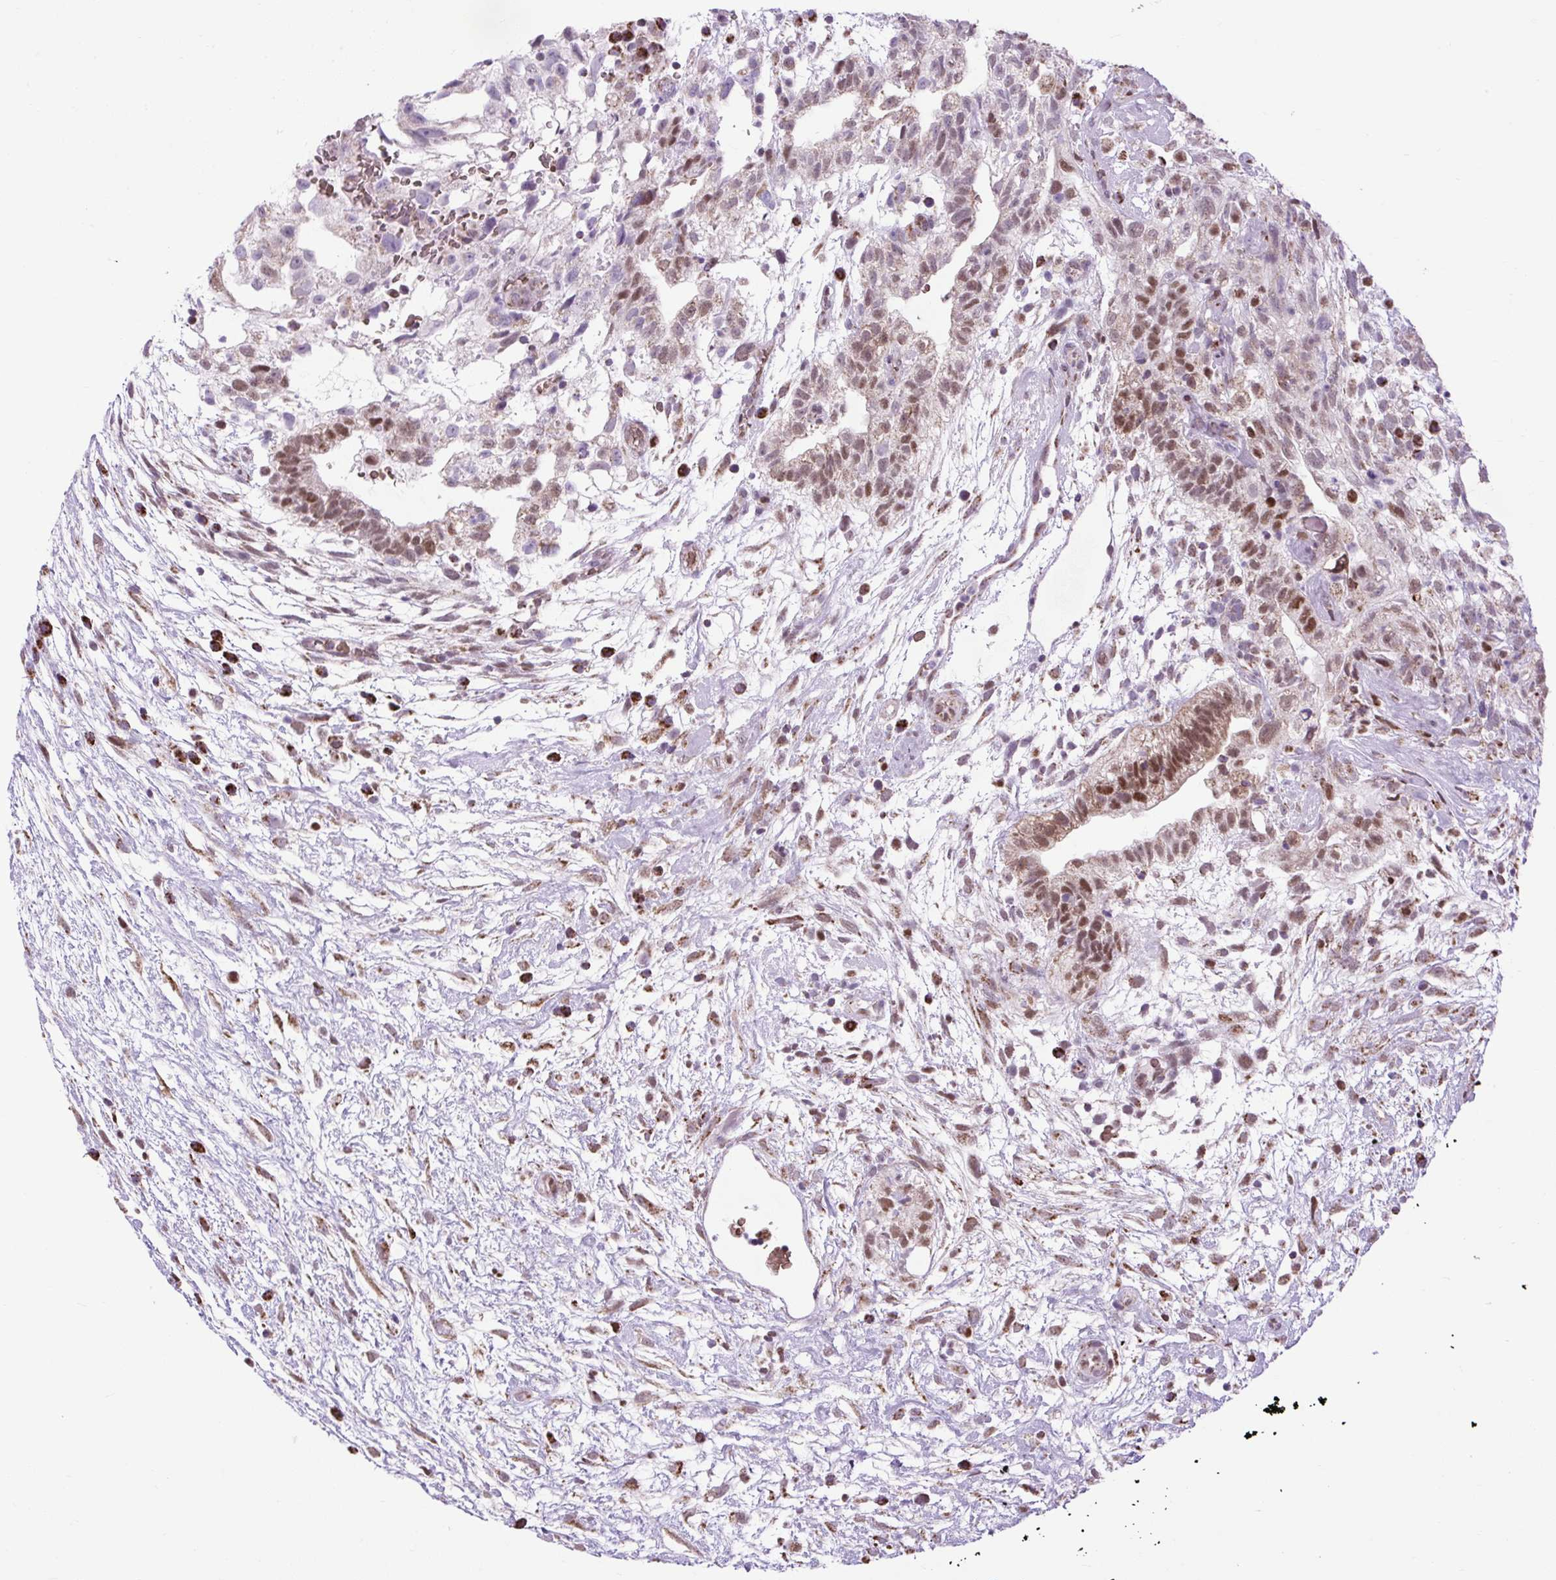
{"staining": {"intensity": "moderate", "quantity": "25%-75%", "location": "nuclear"}, "tissue": "testis cancer", "cell_type": "Tumor cells", "image_type": "cancer", "snomed": [{"axis": "morphology", "description": "Carcinoma, Embryonal, NOS"}, {"axis": "topography", "description": "Testis"}], "caption": "This is an image of immunohistochemistry (IHC) staining of testis cancer, which shows moderate positivity in the nuclear of tumor cells.", "gene": "SCO2", "patient": {"sex": "male", "age": 32}}